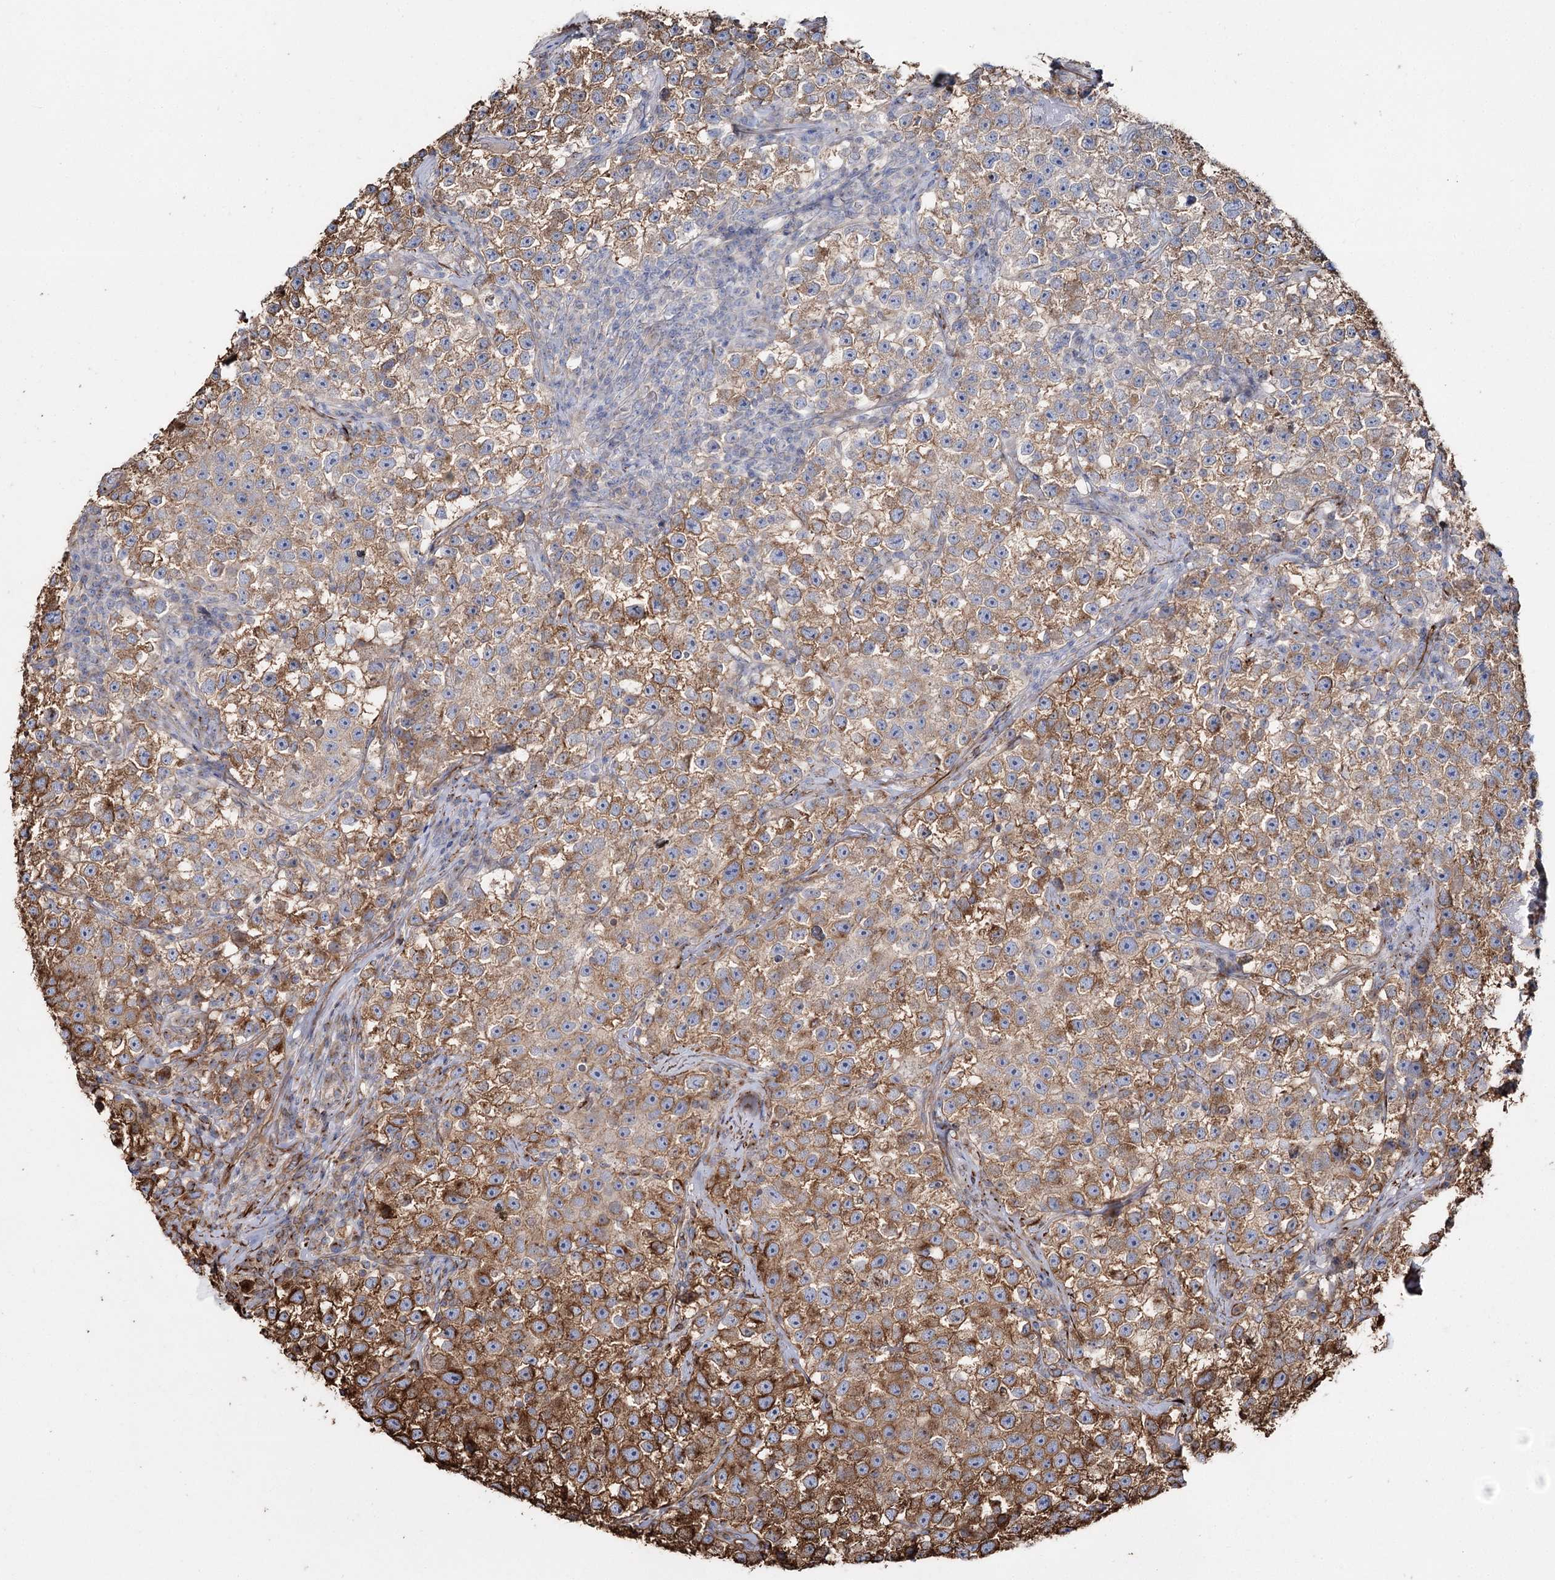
{"staining": {"intensity": "moderate", "quantity": ">75%", "location": "cytoplasmic/membranous"}, "tissue": "testis cancer", "cell_type": "Tumor cells", "image_type": "cancer", "snomed": [{"axis": "morphology", "description": "Seminoma, NOS"}, {"axis": "topography", "description": "Testis"}], "caption": "Testis cancer was stained to show a protein in brown. There is medium levels of moderate cytoplasmic/membranous positivity in about >75% of tumor cells. The protein of interest is stained brown, and the nuclei are stained in blue (DAB (3,3'-diaminobenzidine) IHC with brightfield microscopy, high magnification).", "gene": "SUMF1", "patient": {"sex": "male", "age": 22}}